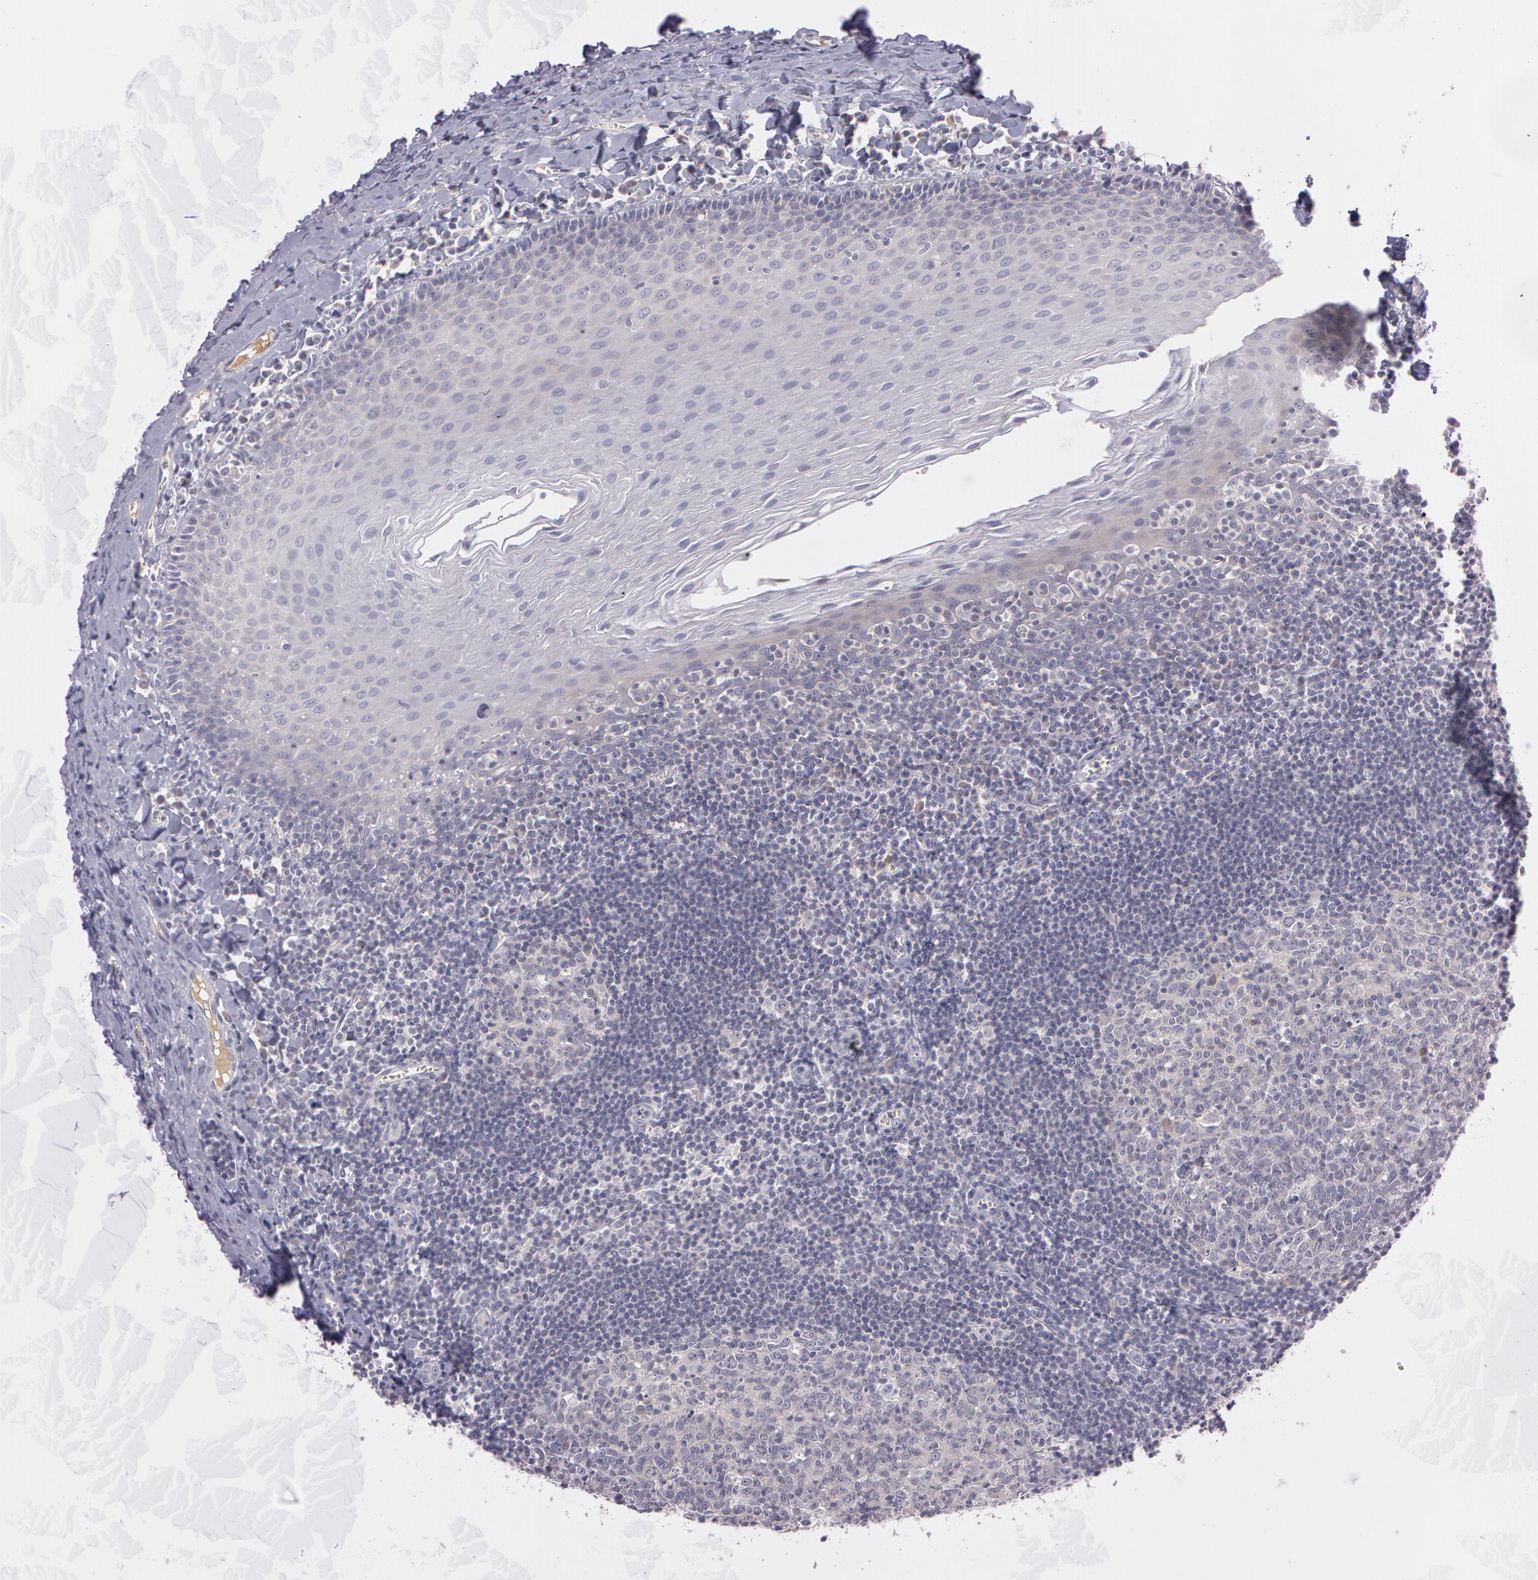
{"staining": {"intensity": "negative", "quantity": "none", "location": "none"}, "tissue": "oral mucosa", "cell_type": "Squamous epithelial cells", "image_type": "normal", "snomed": [{"axis": "morphology", "description": "Normal tissue, NOS"}, {"axis": "topography", "description": "Oral tissue"}], "caption": "Micrograph shows no protein staining in squamous epithelial cells of unremarkable oral mucosa.", "gene": "MXRA5", "patient": {"sex": "male", "age": 20}}